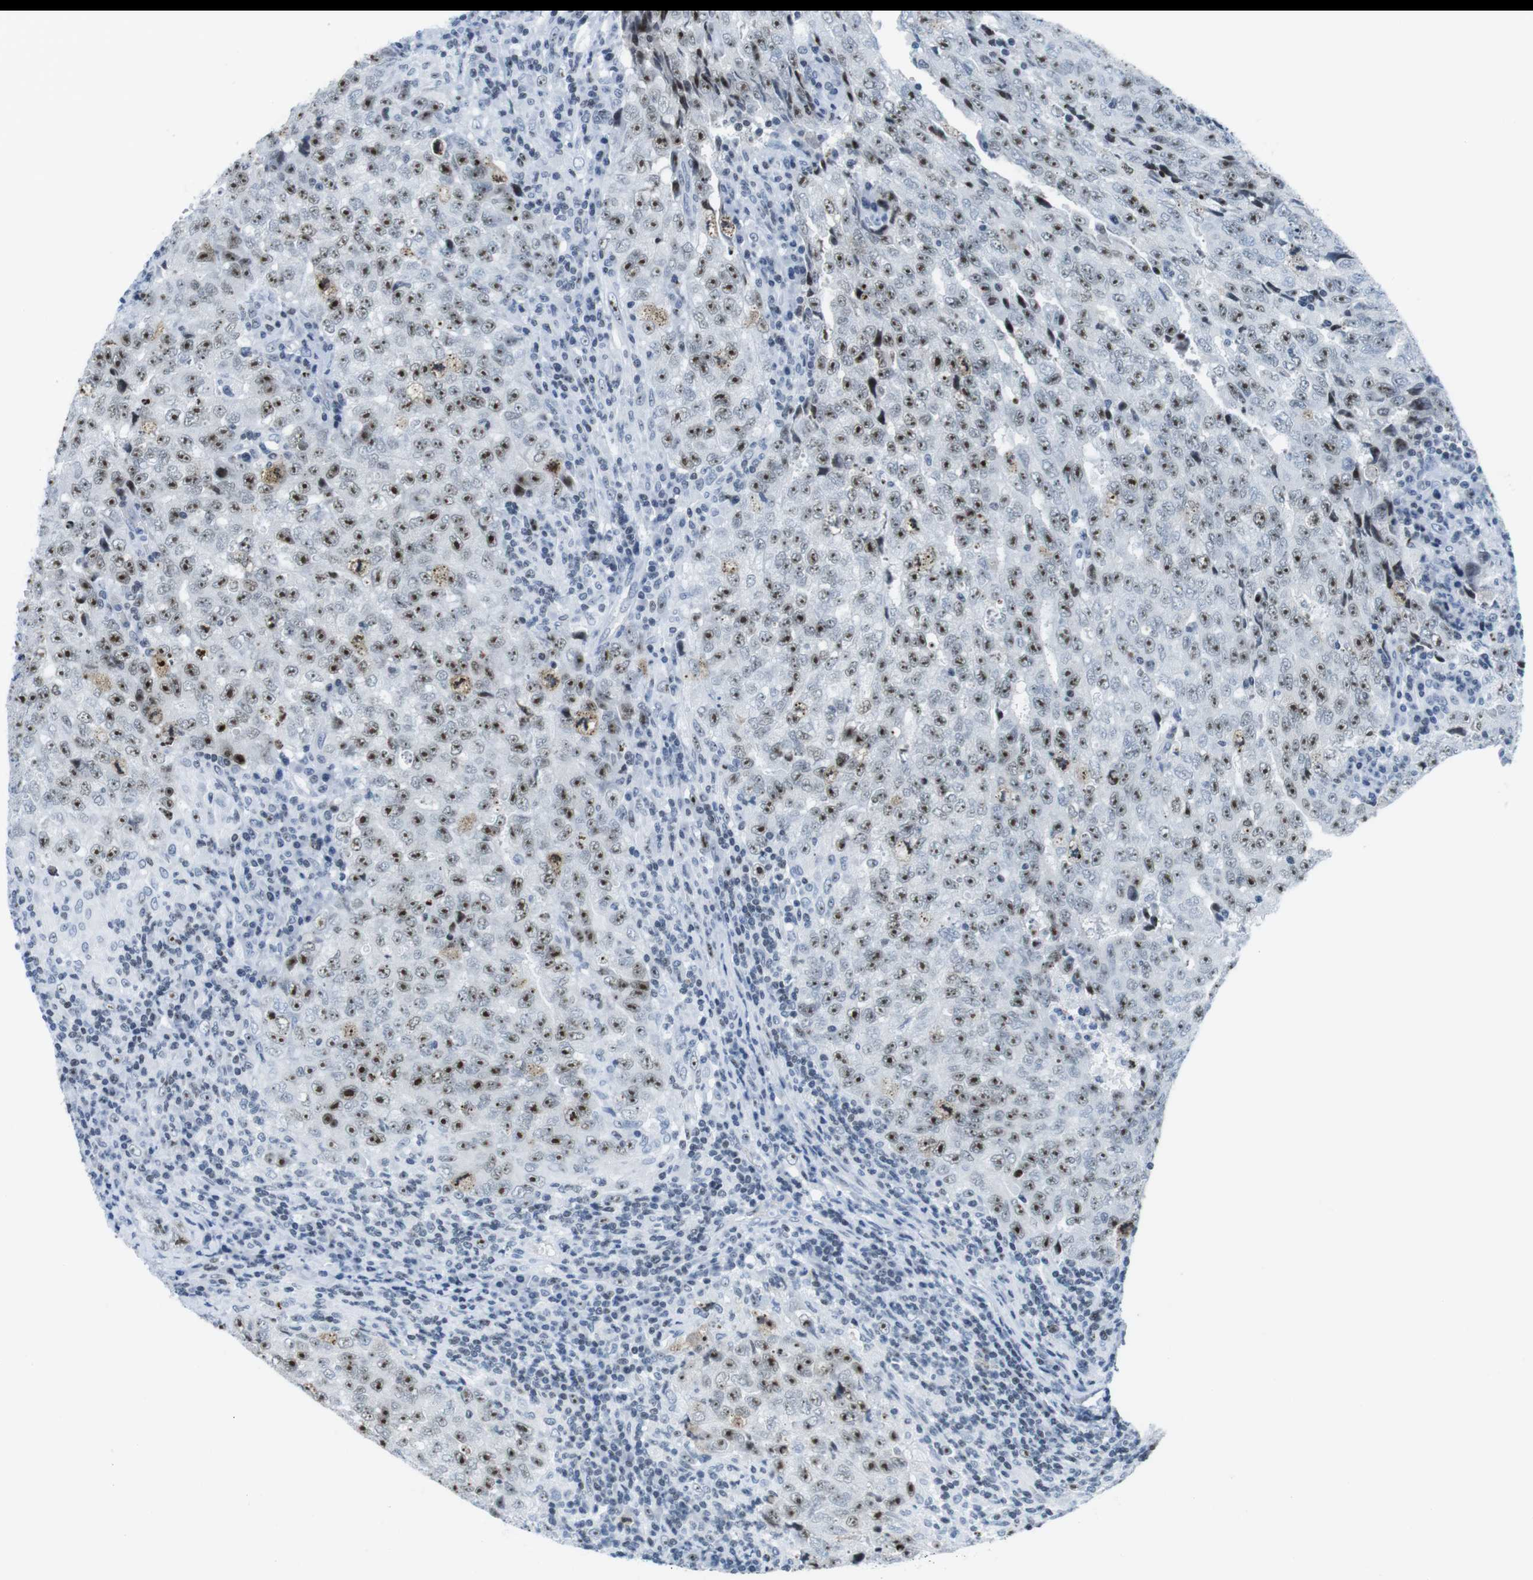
{"staining": {"intensity": "strong", "quantity": ">75%", "location": "nuclear"}, "tissue": "testis cancer", "cell_type": "Tumor cells", "image_type": "cancer", "snomed": [{"axis": "morphology", "description": "Necrosis, NOS"}, {"axis": "morphology", "description": "Carcinoma, Embryonal, NOS"}, {"axis": "topography", "description": "Testis"}], "caption": "The histopathology image demonstrates staining of embryonal carcinoma (testis), revealing strong nuclear protein positivity (brown color) within tumor cells.", "gene": "NIFK", "patient": {"sex": "male", "age": 19}}